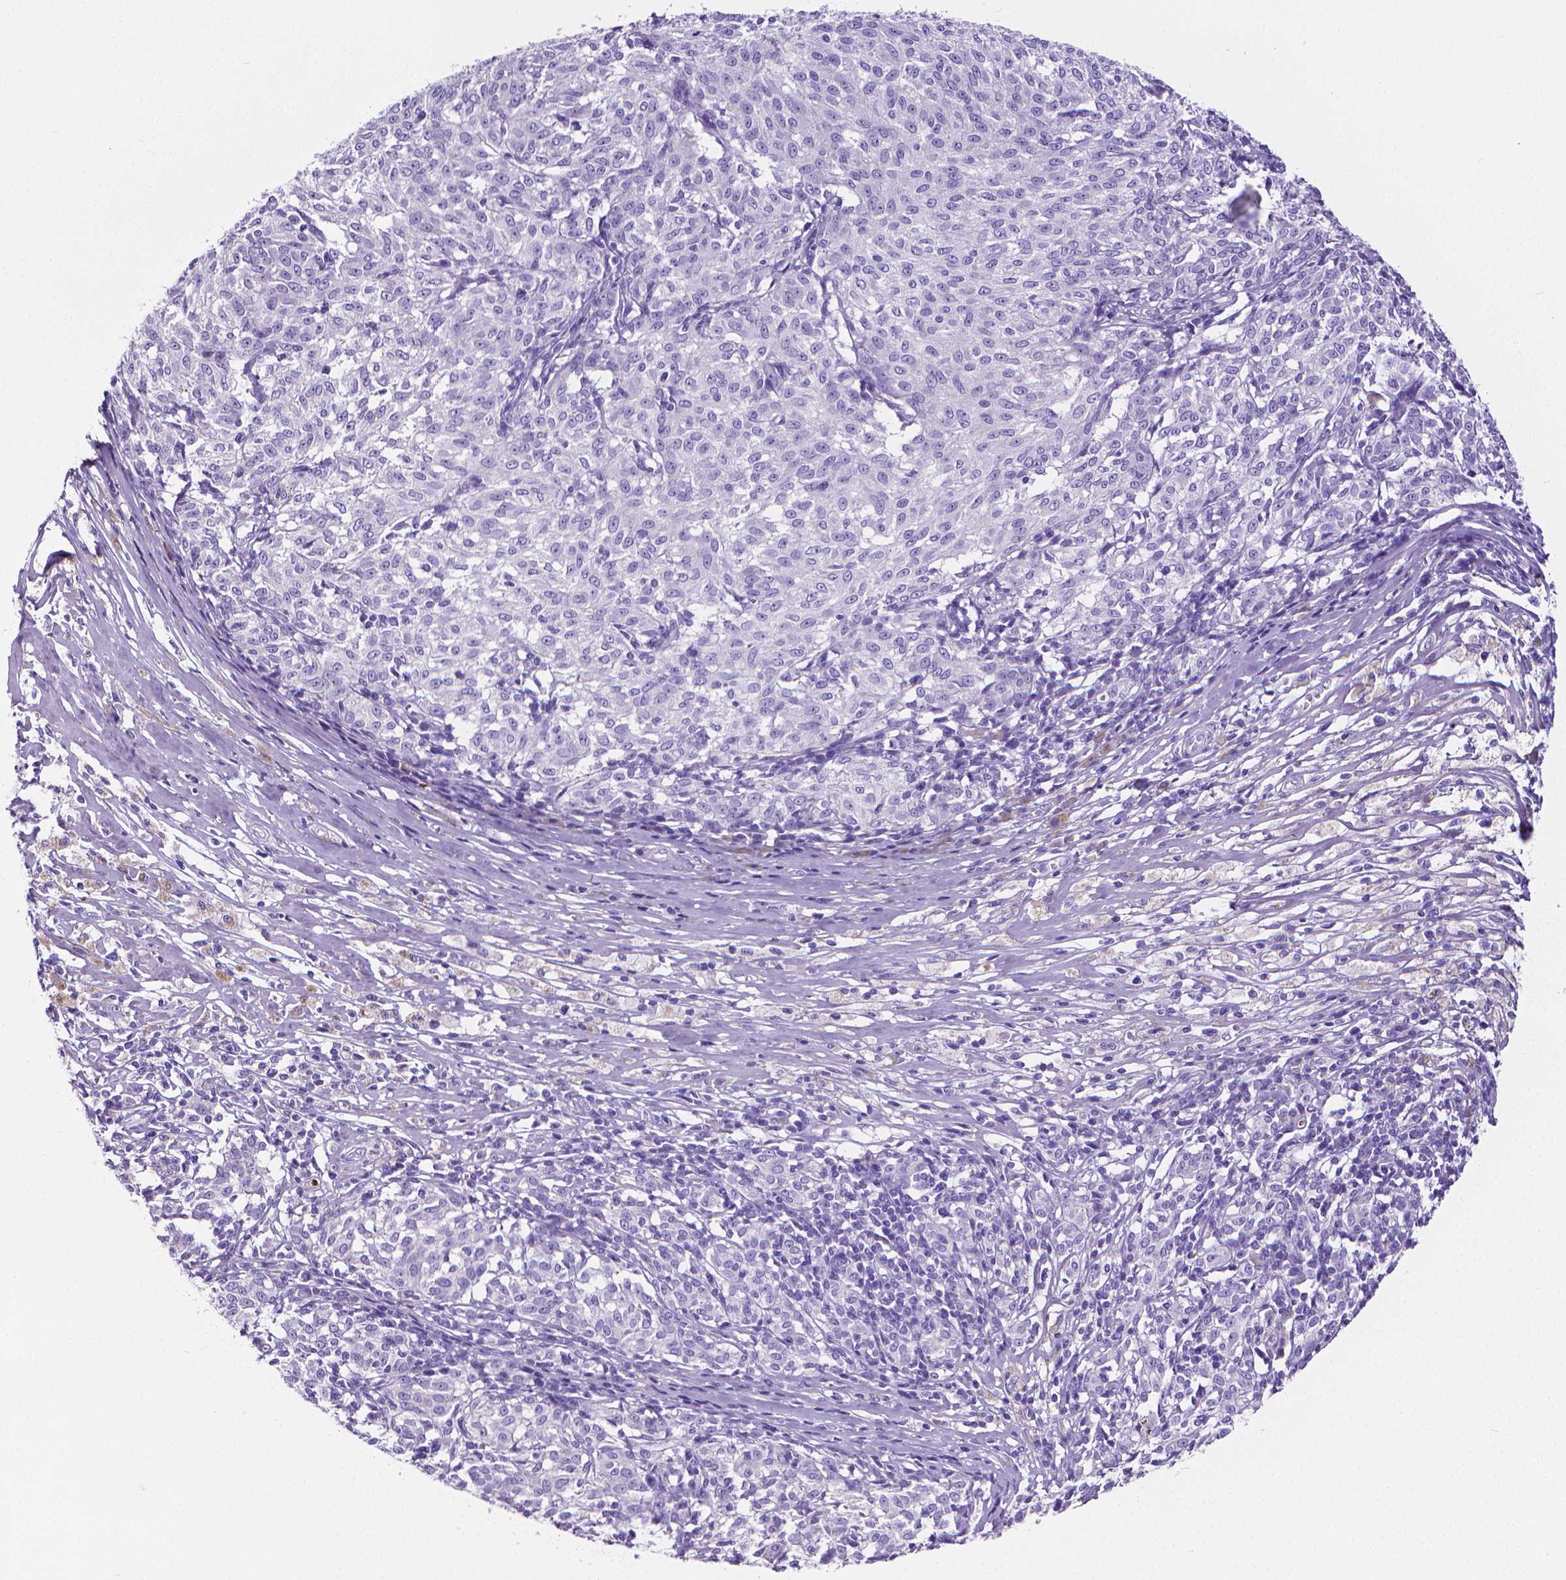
{"staining": {"intensity": "negative", "quantity": "none", "location": "none"}, "tissue": "melanoma", "cell_type": "Tumor cells", "image_type": "cancer", "snomed": [{"axis": "morphology", "description": "Malignant melanoma, NOS"}, {"axis": "topography", "description": "Skin"}], "caption": "Immunohistochemistry of malignant melanoma demonstrates no staining in tumor cells. Nuclei are stained in blue.", "gene": "MMP9", "patient": {"sex": "female", "age": 72}}